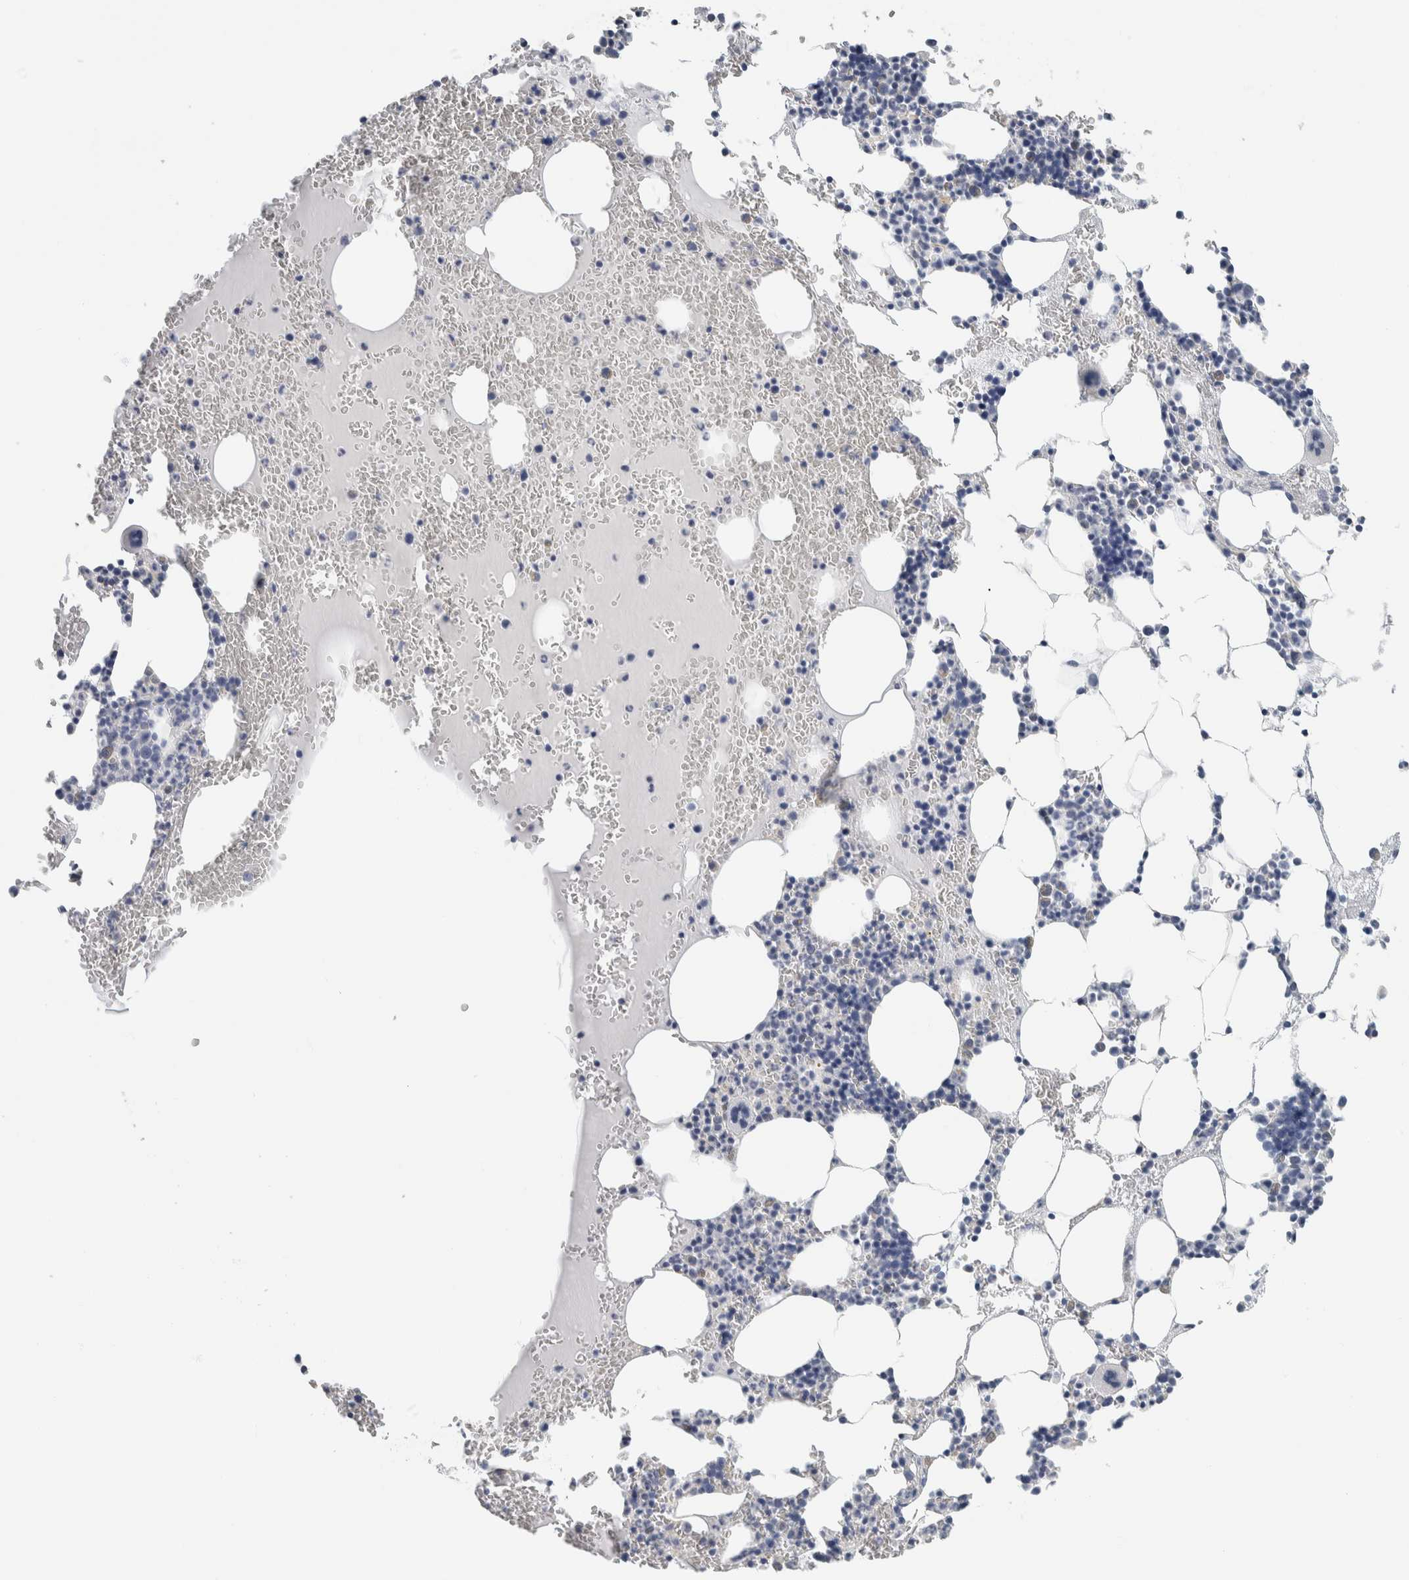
{"staining": {"intensity": "negative", "quantity": "none", "location": "none"}, "tissue": "bone marrow", "cell_type": "Hematopoietic cells", "image_type": "normal", "snomed": [{"axis": "morphology", "description": "Normal tissue, NOS"}, {"axis": "morphology", "description": "Inflammation, NOS"}, {"axis": "topography", "description": "Bone marrow"}], "caption": "A high-resolution photomicrograph shows immunohistochemistry (IHC) staining of normal bone marrow, which exhibits no significant expression in hematopoietic cells. Nuclei are stained in blue.", "gene": "NEFM", "patient": {"sex": "female", "age": 67}}